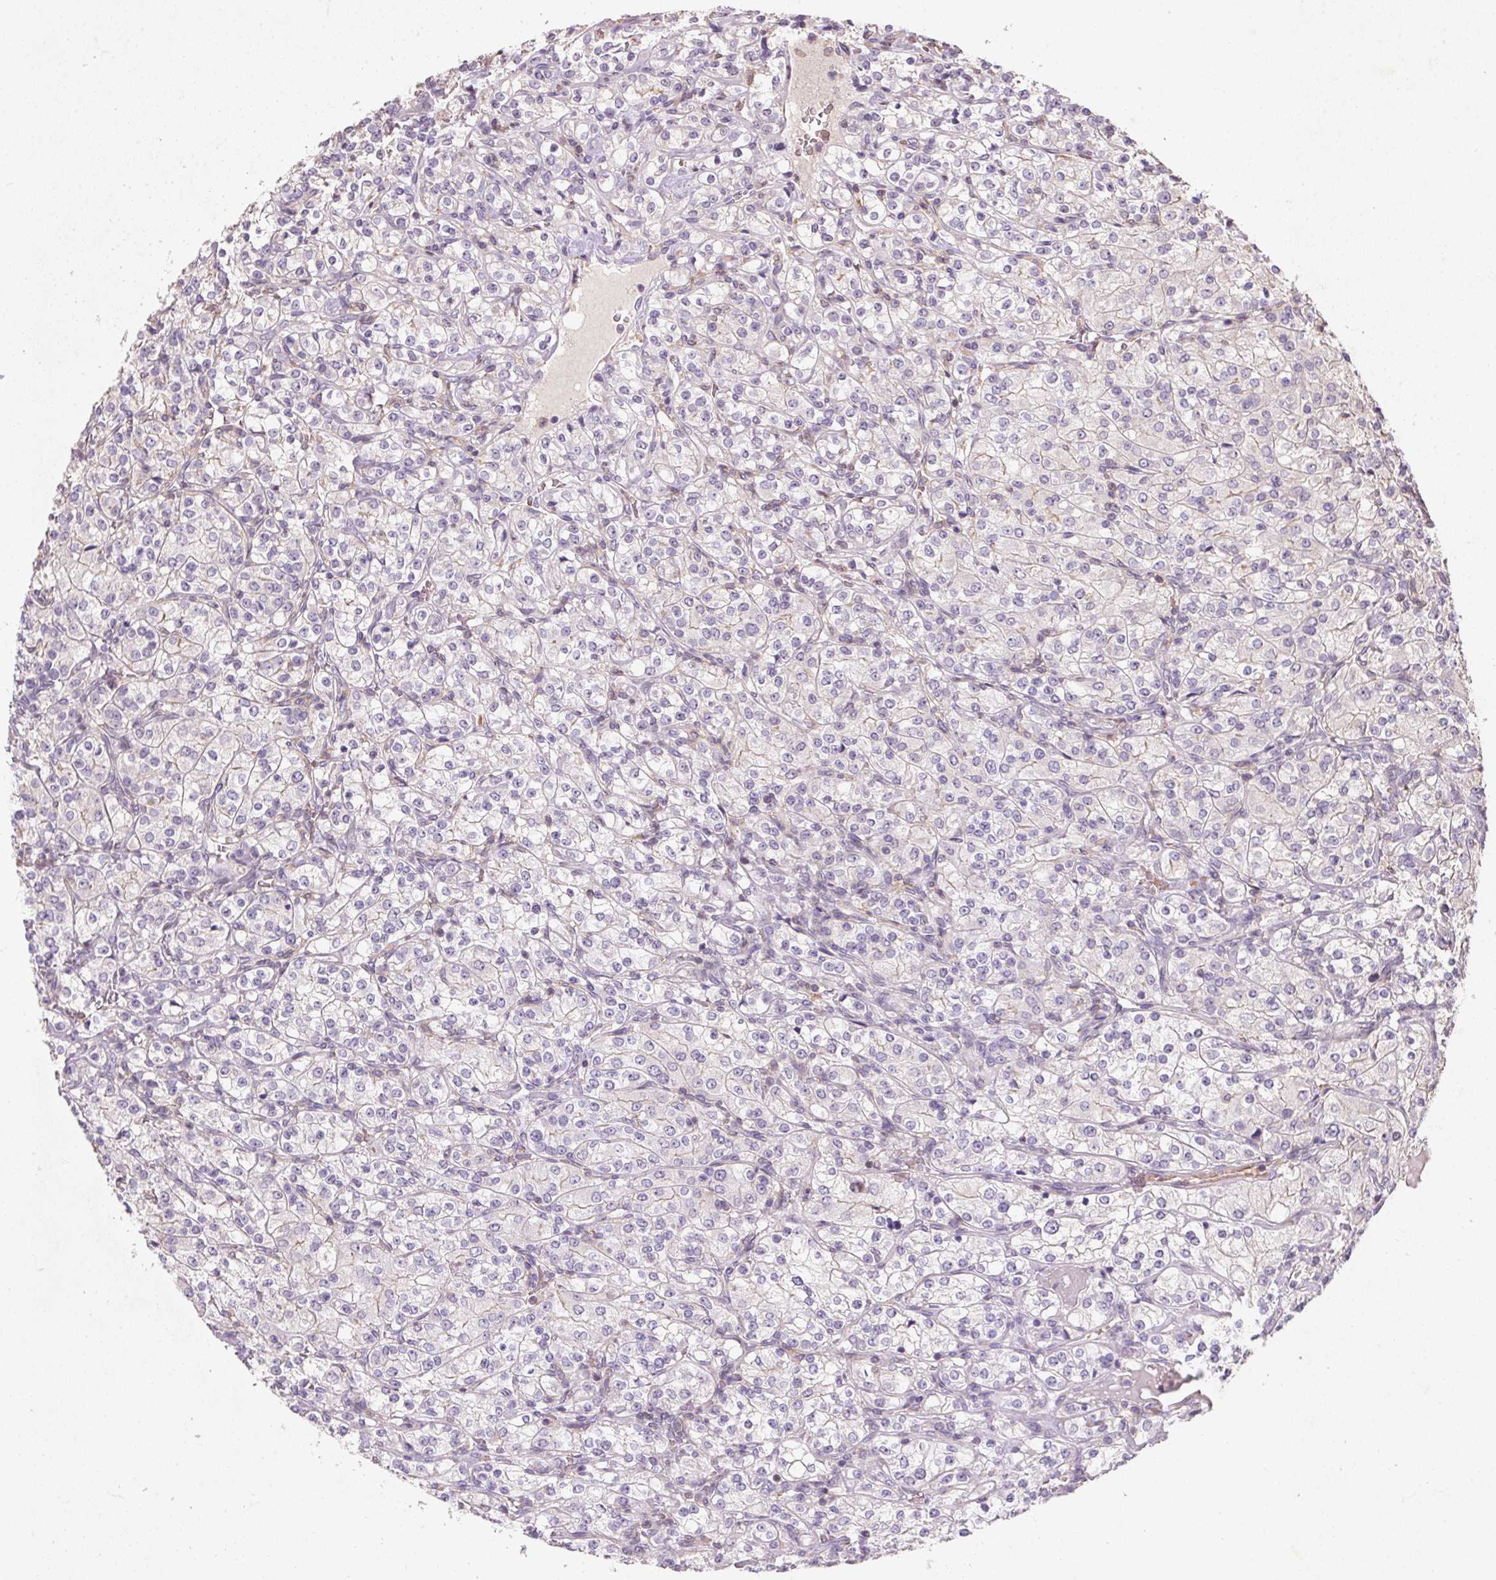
{"staining": {"intensity": "negative", "quantity": "none", "location": "none"}, "tissue": "renal cancer", "cell_type": "Tumor cells", "image_type": "cancer", "snomed": [{"axis": "morphology", "description": "Adenocarcinoma, NOS"}, {"axis": "topography", "description": "Kidney"}], "caption": "IHC histopathology image of neoplastic tissue: renal cancer (adenocarcinoma) stained with DAB reveals no significant protein expression in tumor cells.", "gene": "KCNK15", "patient": {"sex": "male", "age": 77}}